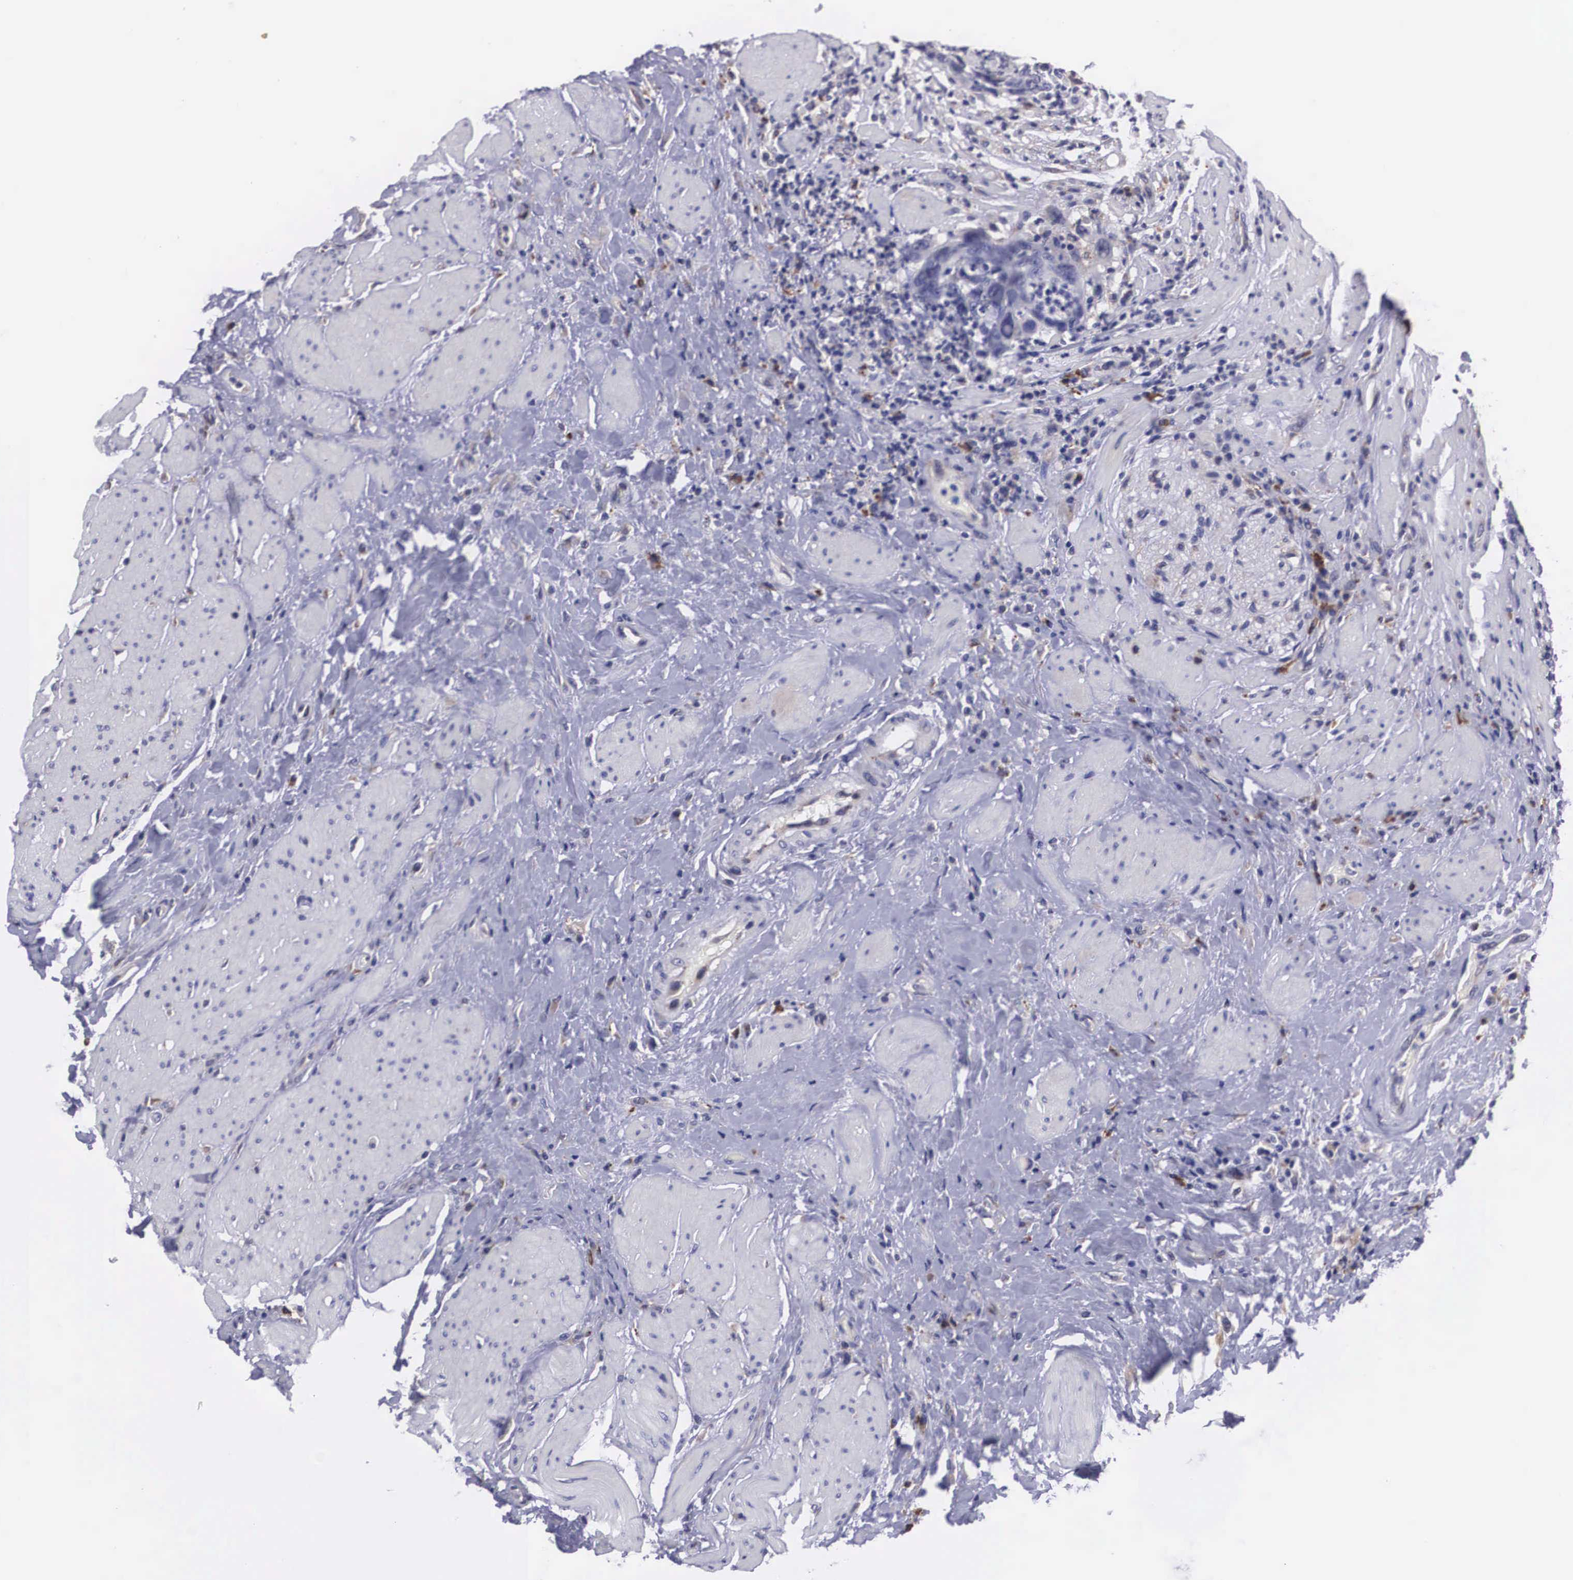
{"staining": {"intensity": "negative", "quantity": "none", "location": "none"}, "tissue": "colorectal cancer", "cell_type": "Tumor cells", "image_type": "cancer", "snomed": [{"axis": "morphology", "description": "Adenocarcinoma, NOS"}, {"axis": "topography", "description": "Rectum"}], "caption": "Colorectal cancer (adenocarcinoma) was stained to show a protein in brown. There is no significant expression in tumor cells.", "gene": "CRELD2", "patient": {"sex": "female", "age": 65}}